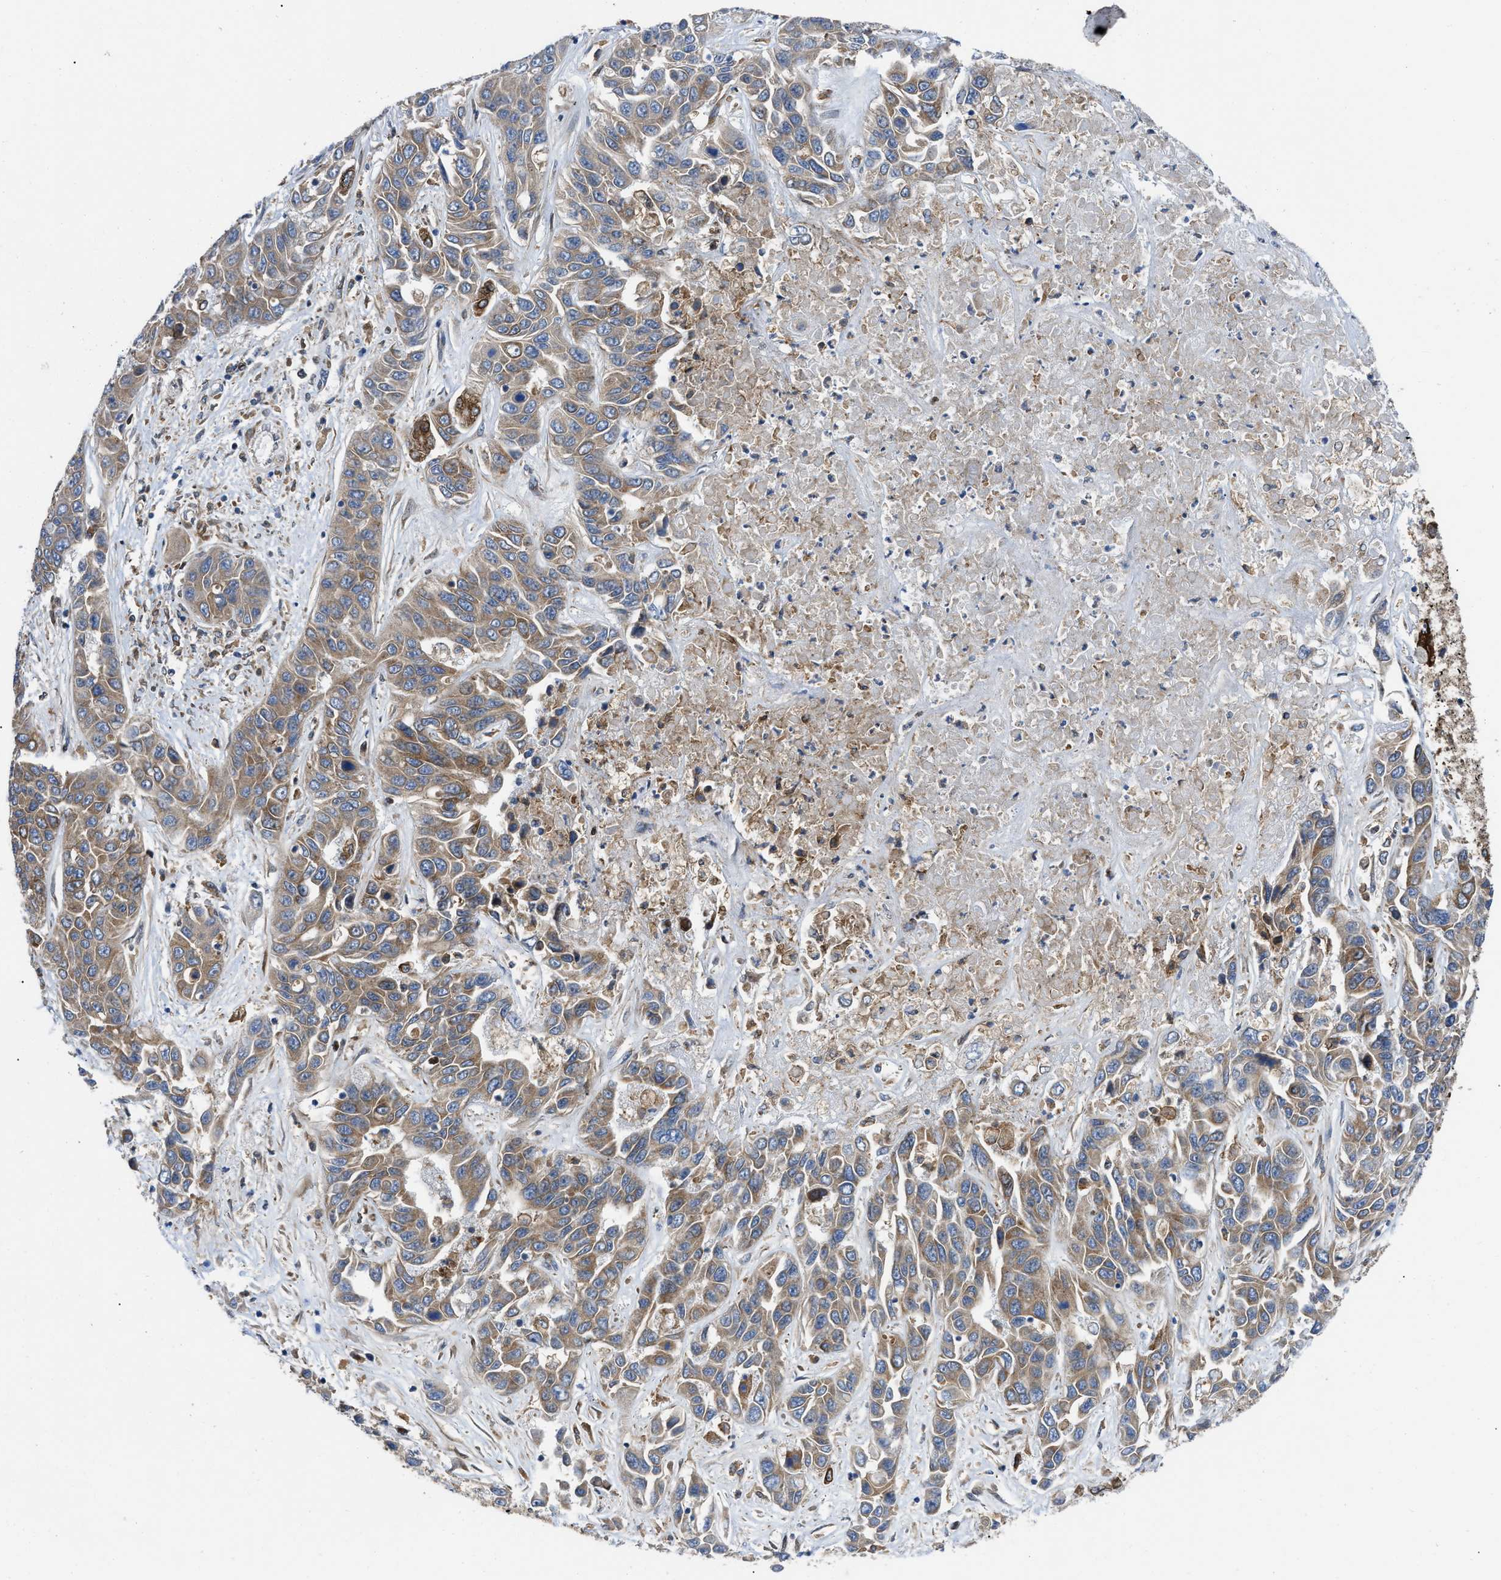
{"staining": {"intensity": "moderate", "quantity": ">75%", "location": "cytoplasmic/membranous"}, "tissue": "liver cancer", "cell_type": "Tumor cells", "image_type": "cancer", "snomed": [{"axis": "morphology", "description": "Cholangiocarcinoma"}, {"axis": "topography", "description": "Liver"}], "caption": "Immunohistochemical staining of liver cholangiocarcinoma exhibits medium levels of moderate cytoplasmic/membranous protein staining in about >75% of tumor cells.", "gene": "ERLIN2", "patient": {"sex": "female", "age": 52}}